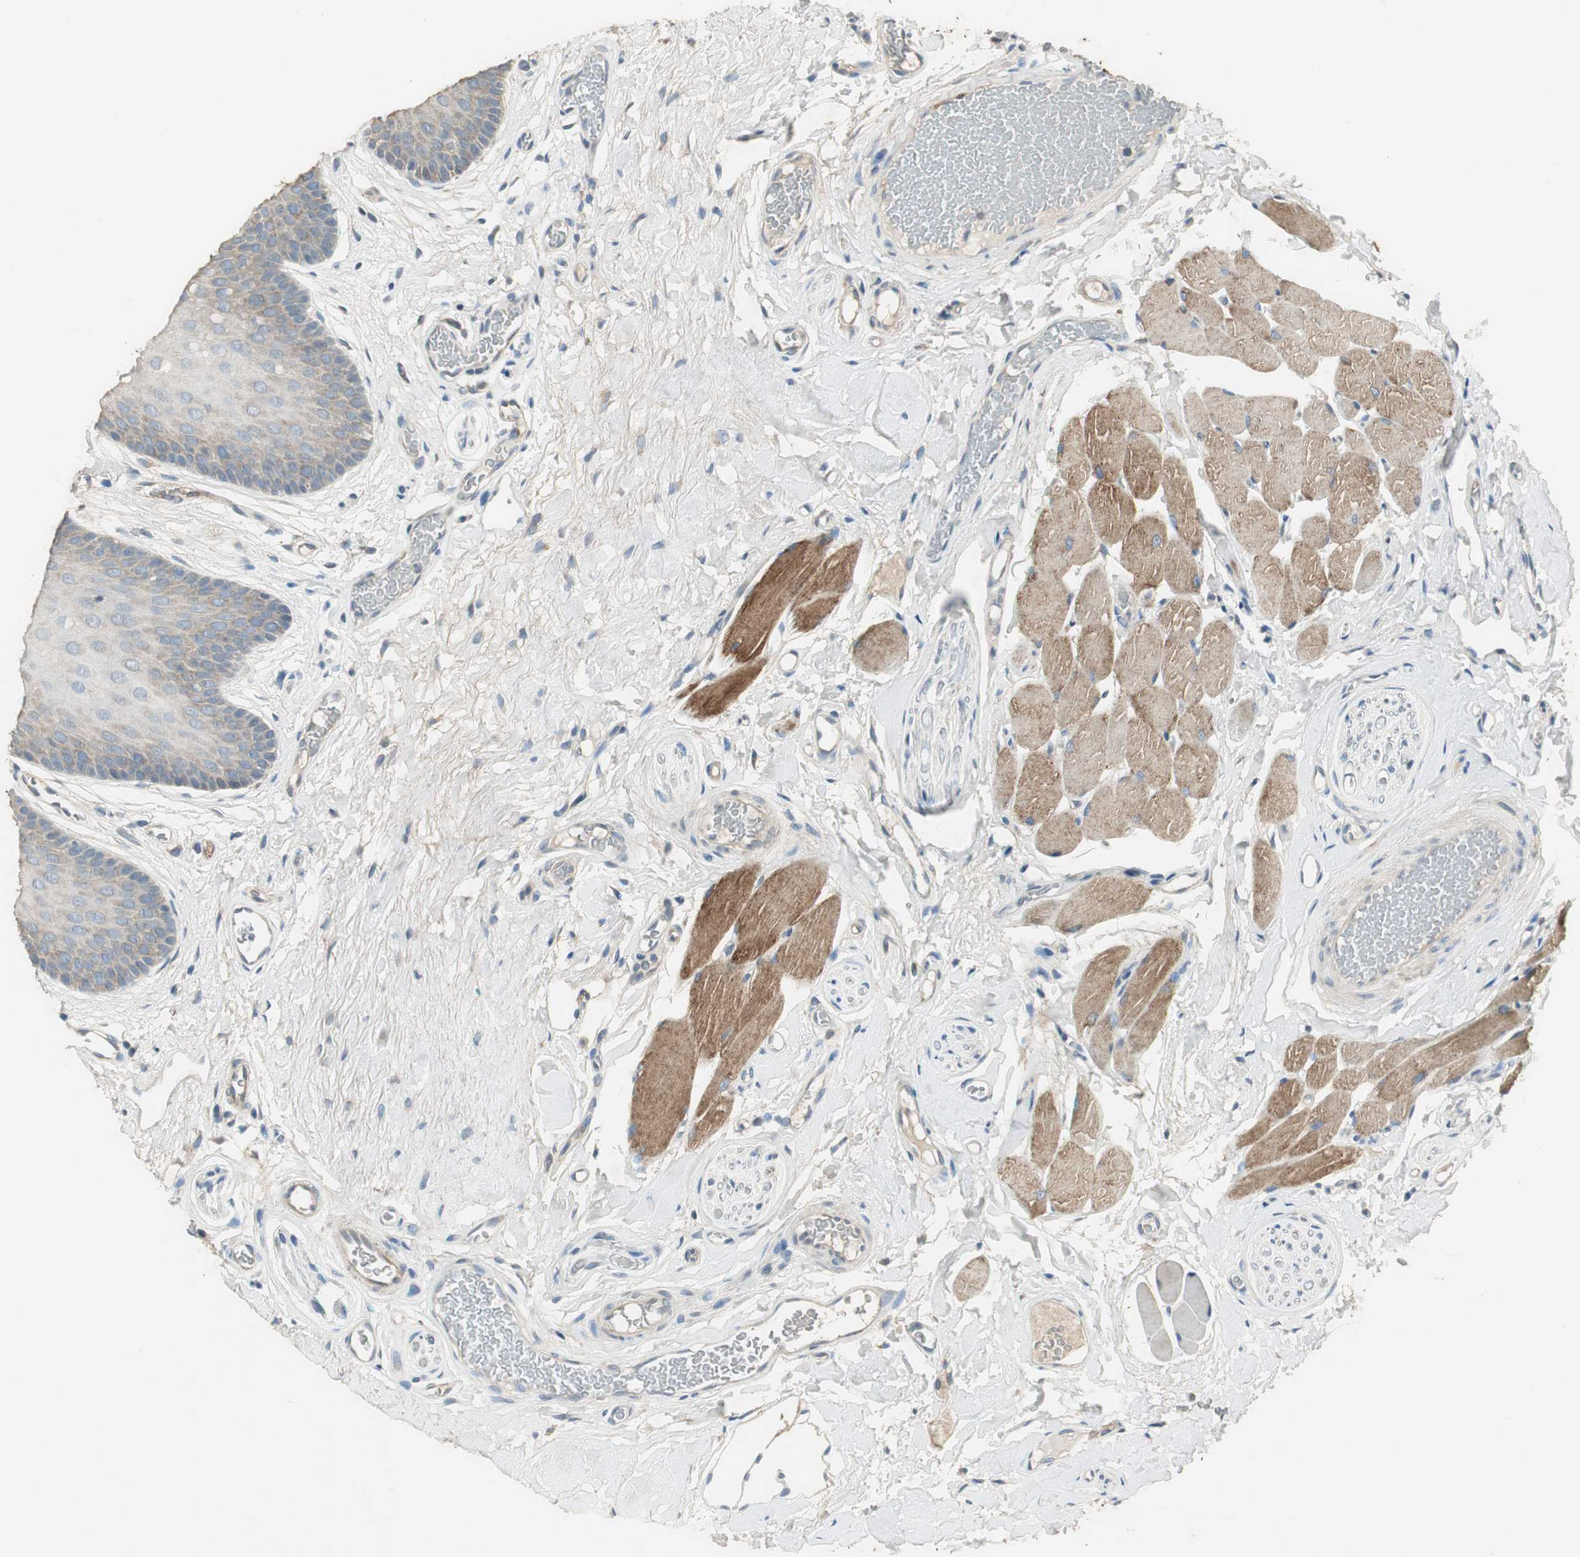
{"staining": {"intensity": "moderate", "quantity": "25%-75%", "location": "cytoplasmic/membranous"}, "tissue": "oral mucosa", "cell_type": "Squamous epithelial cells", "image_type": "normal", "snomed": [{"axis": "morphology", "description": "Normal tissue, NOS"}, {"axis": "topography", "description": "Oral tissue"}], "caption": "Immunohistochemical staining of normal human oral mucosa shows 25%-75% levels of moderate cytoplasmic/membranous protein positivity in approximately 25%-75% of squamous epithelial cells. The protein of interest is stained brown, and the nuclei are stained in blue (DAB (3,3'-diaminobenzidine) IHC with brightfield microscopy, high magnification).", "gene": "MSTO1", "patient": {"sex": "male", "age": 54}}